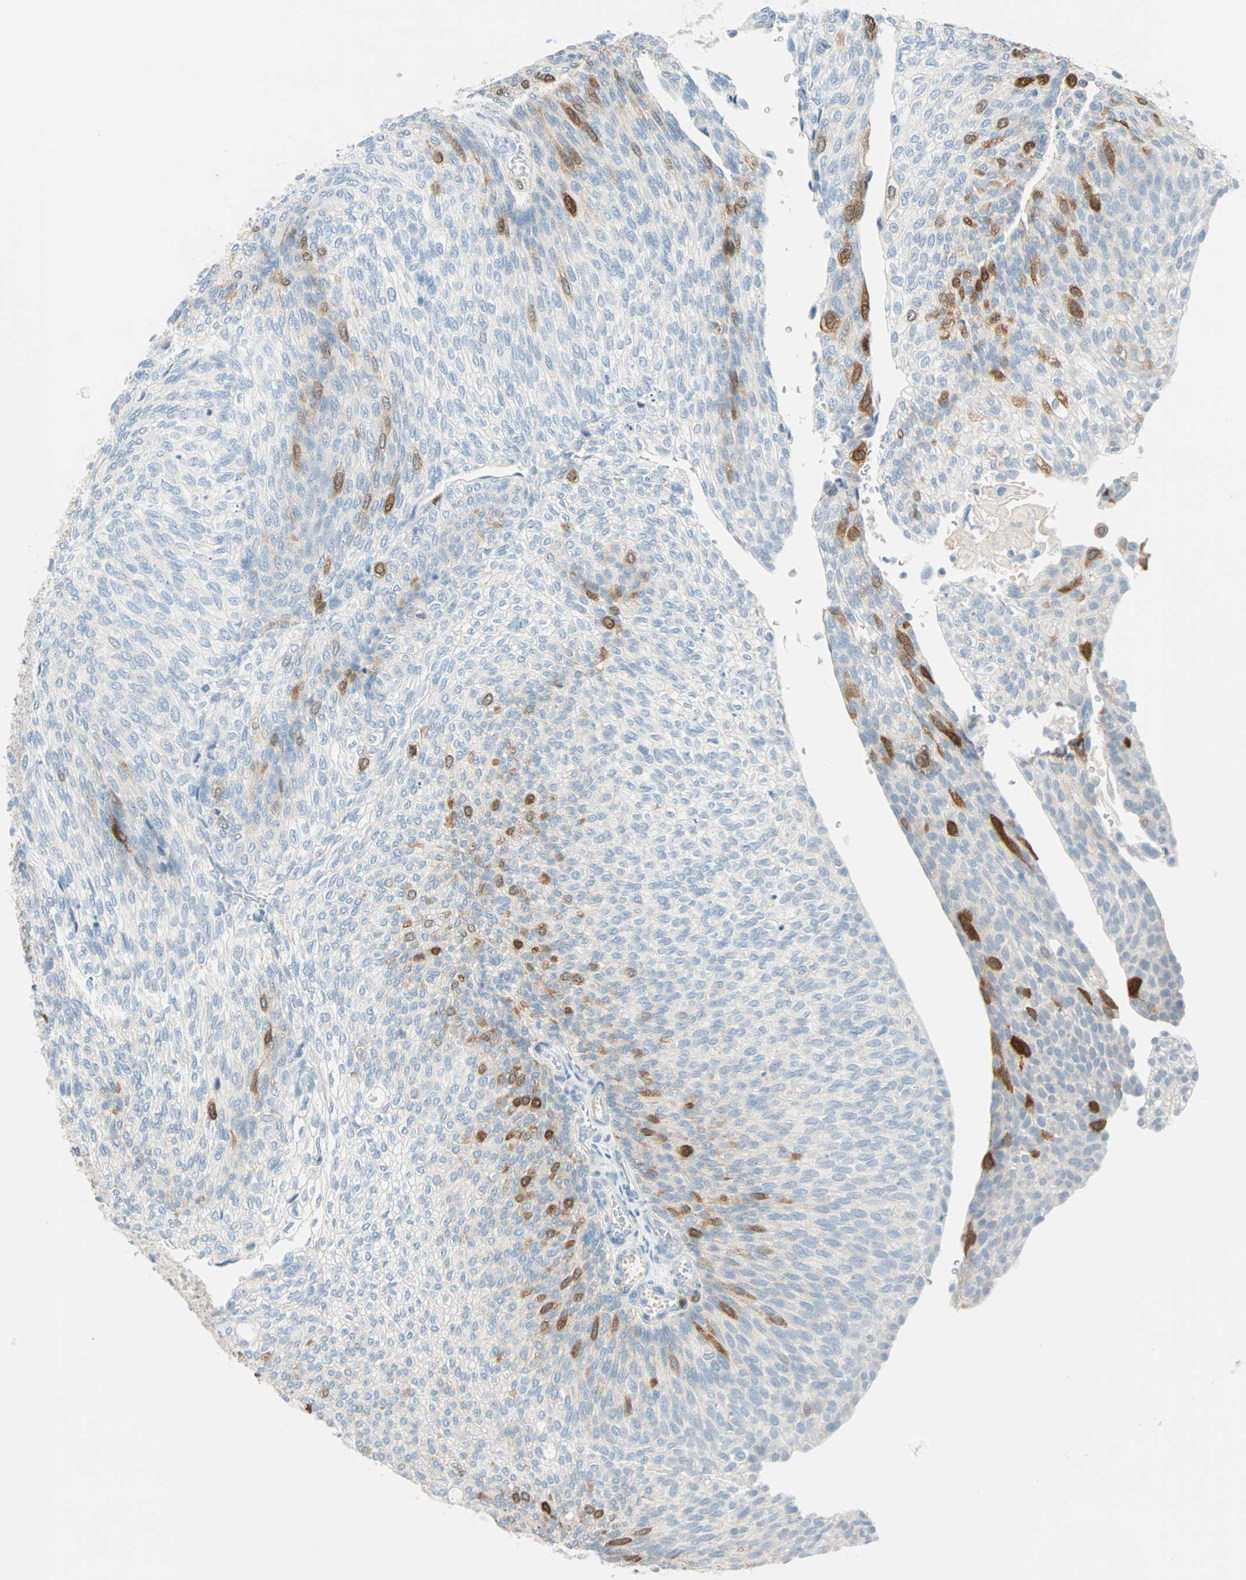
{"staining": {"intensity": "moderate", "quantity": "<25%", "location": "cytoplasmic/membranous,nuclear"}, "tissue": "urothelial cancer", "cell_type": "Tumor cells", "image_type": "cancer", "snomed": [{"axis": "morphology", "description": "Urothelial carcinoma, Low grade"}, {"axis": "topography", "description": "Urinary bladder"}], "caption": "Protein expression analysis of human urothelial cancer reveals moderate cytoplasmic/membranous and nuclear staining in about <25% of tumor cells.", "gene": "PTTG1", "patient": {"sex": "female", "age": 79}}